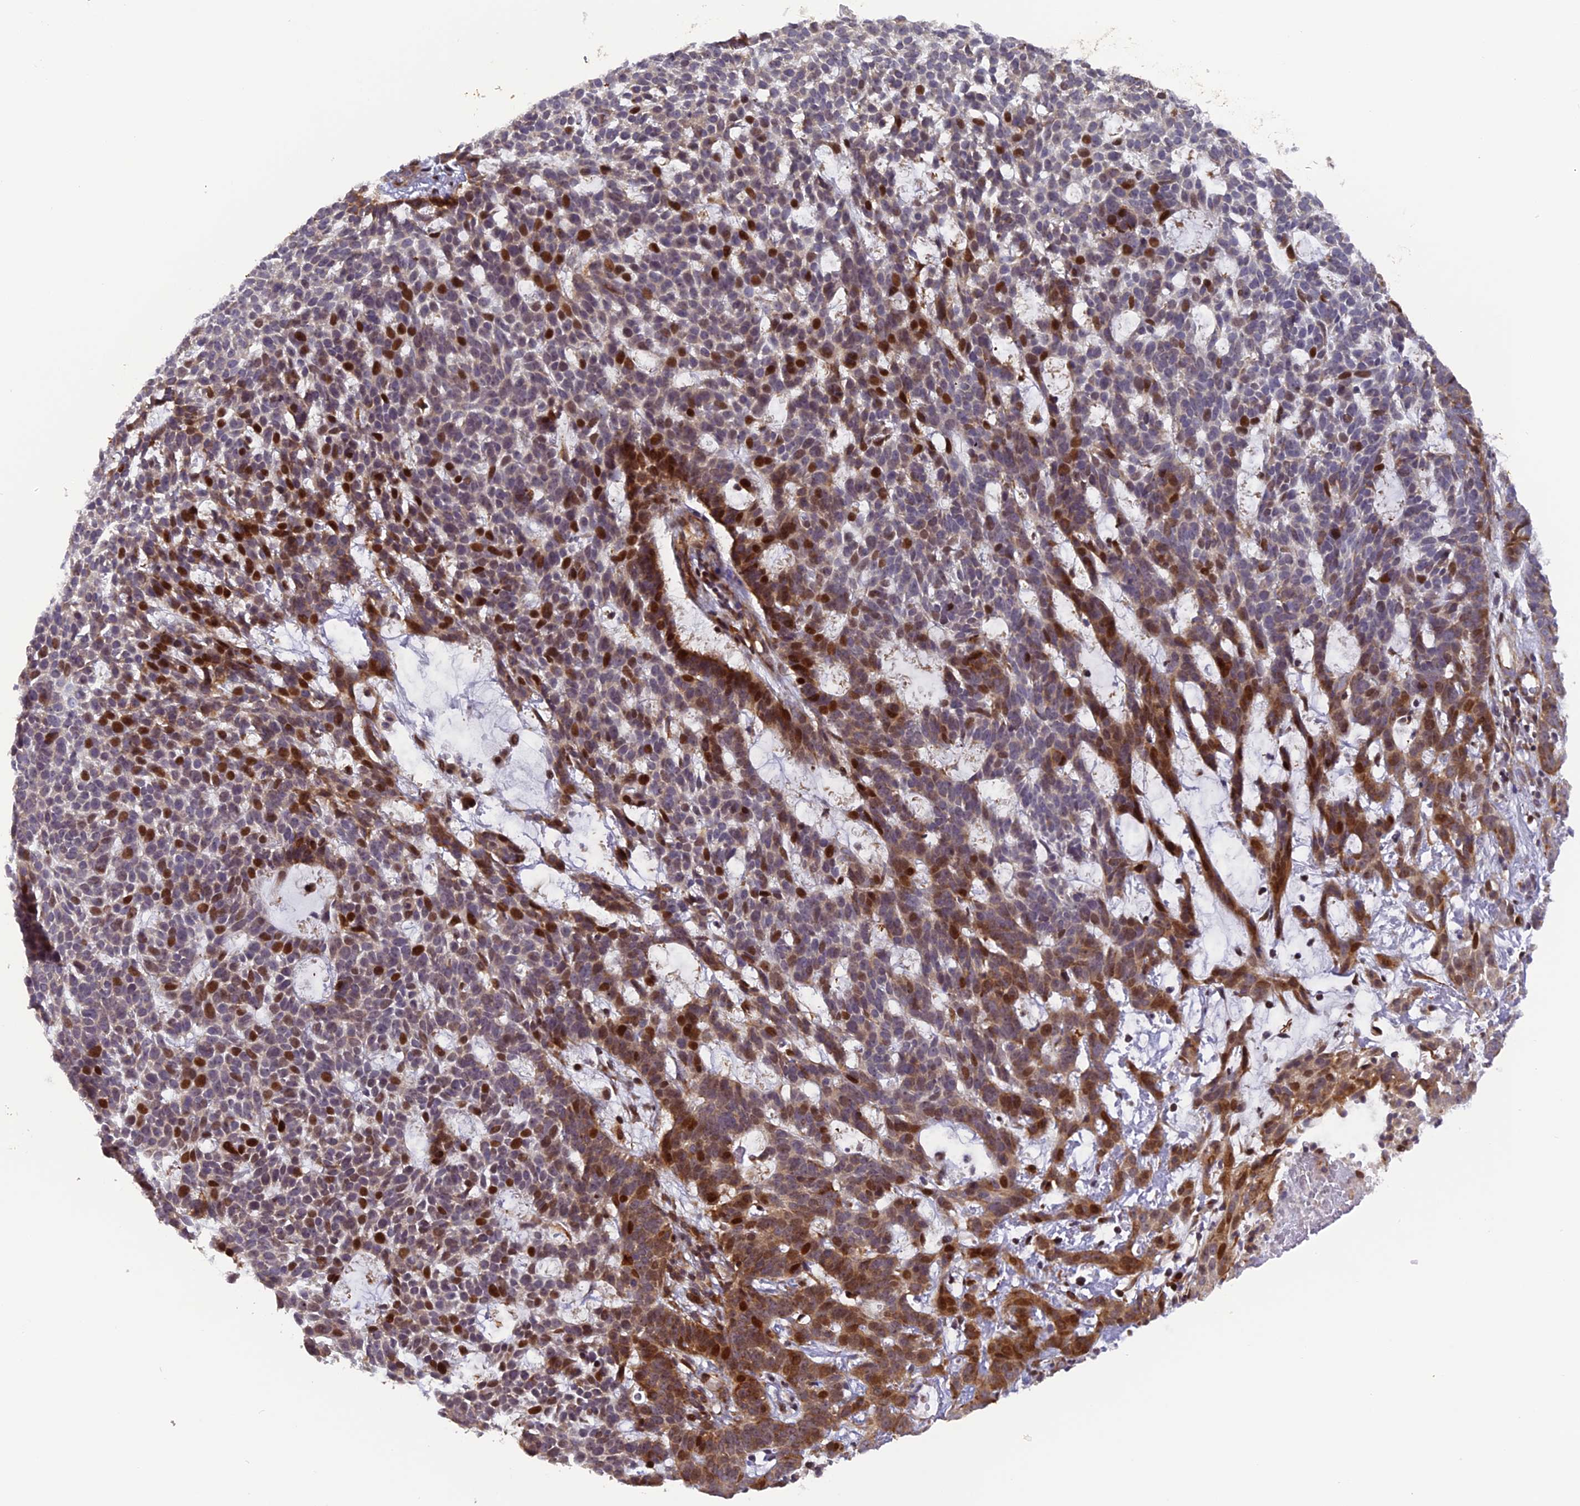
{"staining": {"intensity": "strong", "quantity": "25%-75%", "location": "cytoplasmic/membranous,nuclear"}, "tissue": "skin cancer", "cell_type": "Tumor cells", "image_type": "cancer", "snomed": [{"axis": "morphology", "description": "Basal cell carcinoma"}, {"axis": "topography", "description": "Skin"}], "caption": "This photomicrograph exhibits IHC staining of human basal cell carcinoma (skin), with high strong cytoplasmic/membranous and nuclear positivity in about 25%-75% of tumor cells.", "gene": "RAB28", "patient": {"sex": "female", "age": 78}}